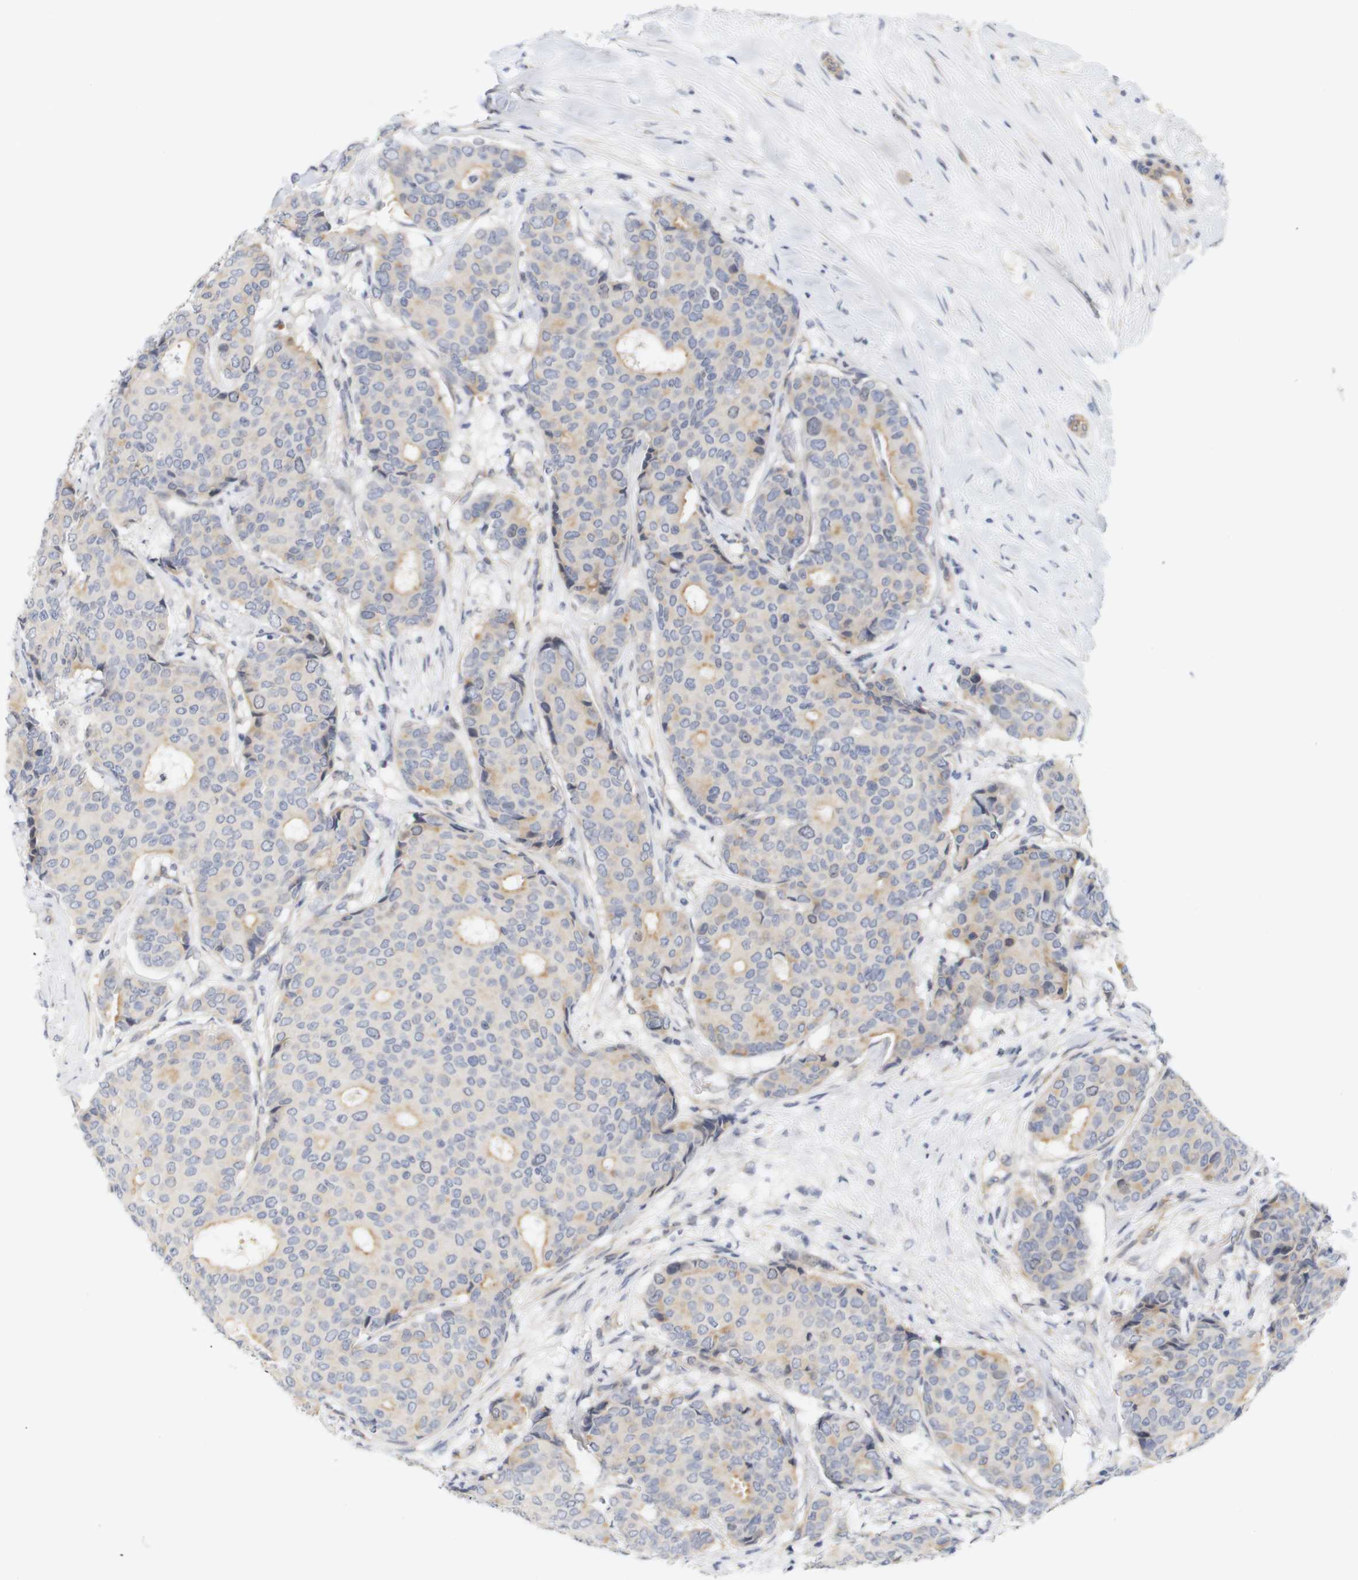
{"staining": {"intensity": "moderate", "quantity": "25%-75%", "location": "cytoplasmic/membranous"}, "tissue": "breast cancer", "cell_type": "Tumor cells", "image_type": "cancer", "snomed": [{"axis": "morphology", "description": "Duct carcinoma"}, {"axis": "topography", "description": "Breast"}], "caption": "Tumor cells demonstrate moderate cytoplasmic/membranous expression in approximately 25%-75% of cells in breast cancer (infiltrating ductal carcinoma).", "gene": "CYB561", "patient": {"sex": "female", "age": 75}}